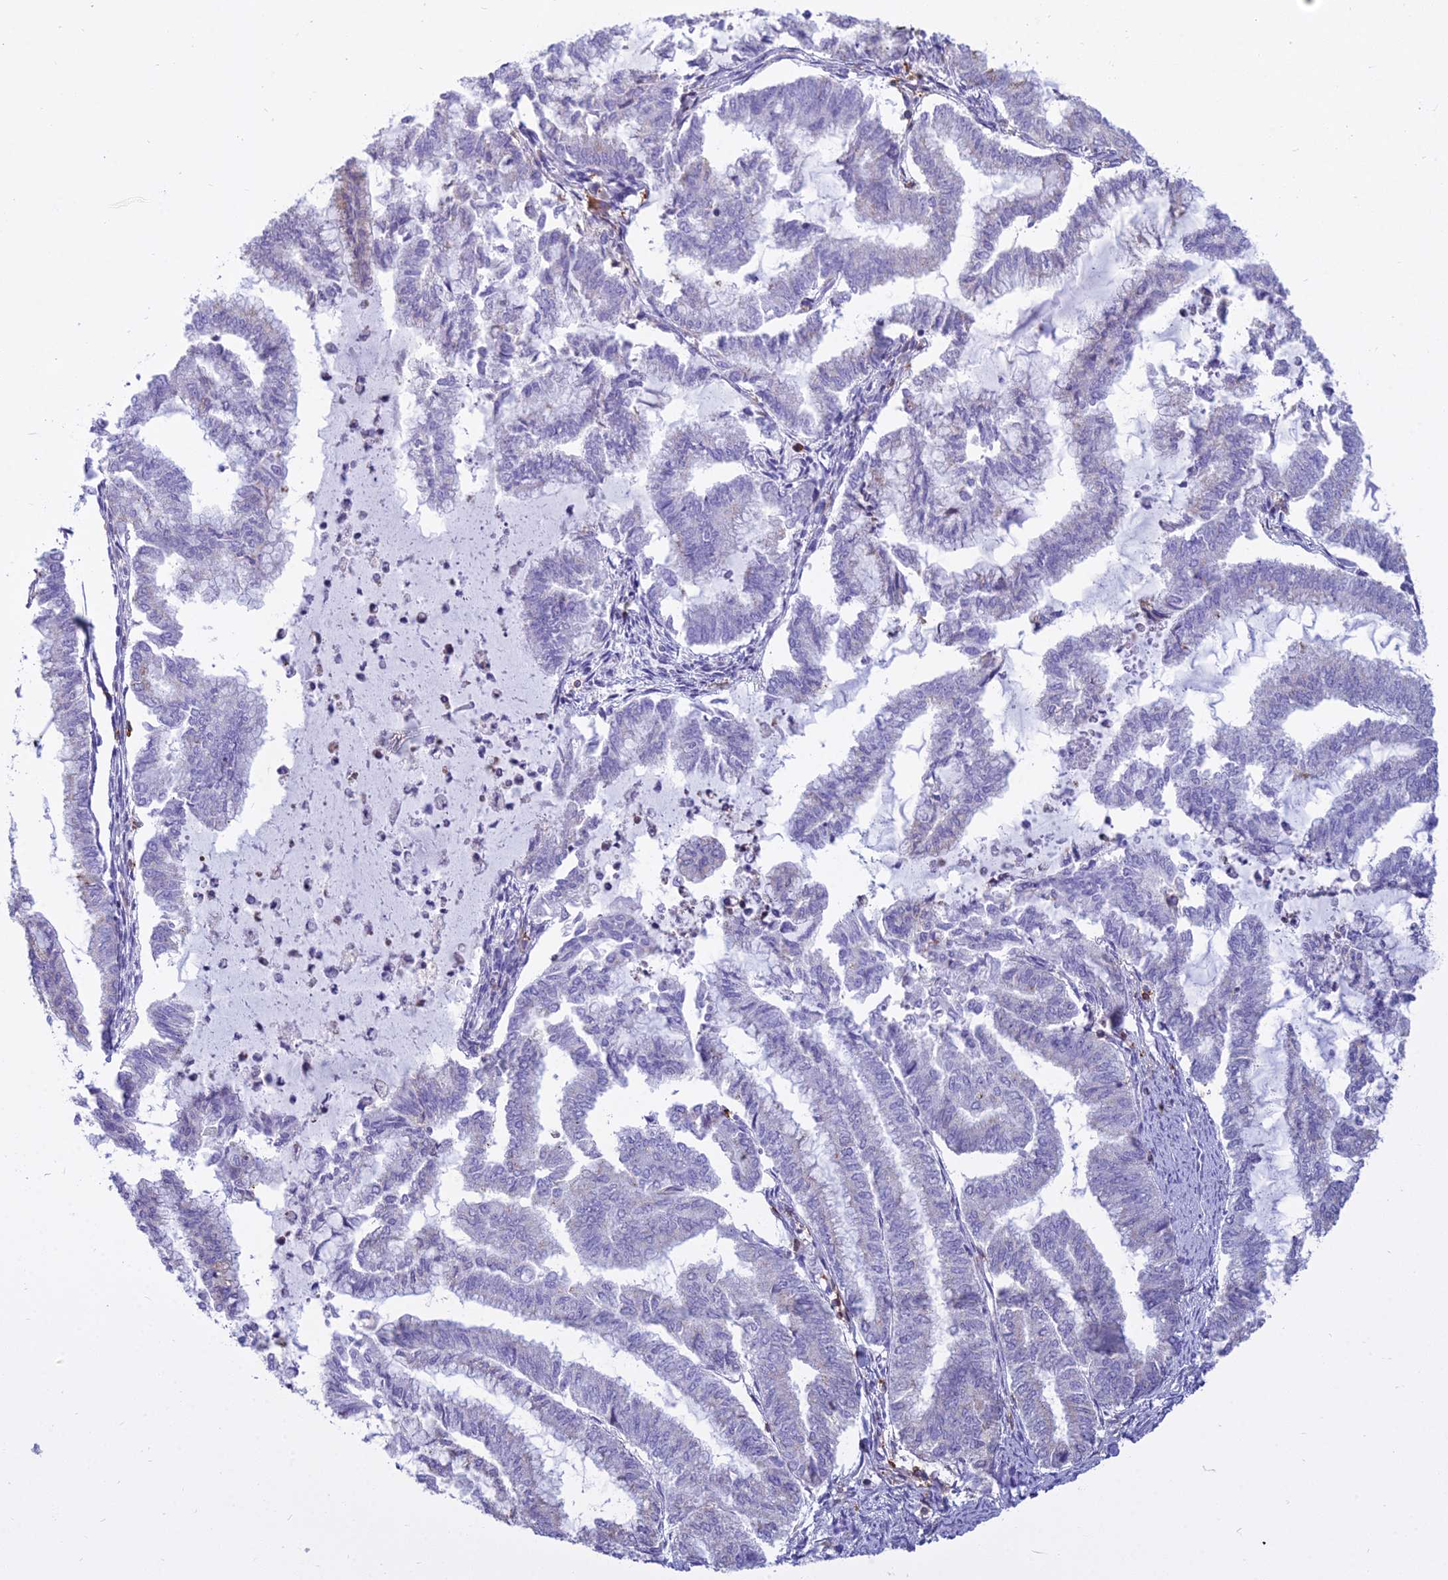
{"staining": {"intensity": "negative", "quantity": "none", "location": "none"}, "tissue": "endometrial cancer", "cell_type": "Tumor cells", "image_type": "cancer", "snomed": [{"axis": "morphology", "description": "Adenocarcinoma, NOS"}, {"axis": "topography", "description": "Endometrium"}], "caption": "Histopathology image shows no protein positivity in tumor cells of adenocarcinoma (endometrial) tissue.", "gene": "CD5", "patient": {"sex": "female", "age": 79}}